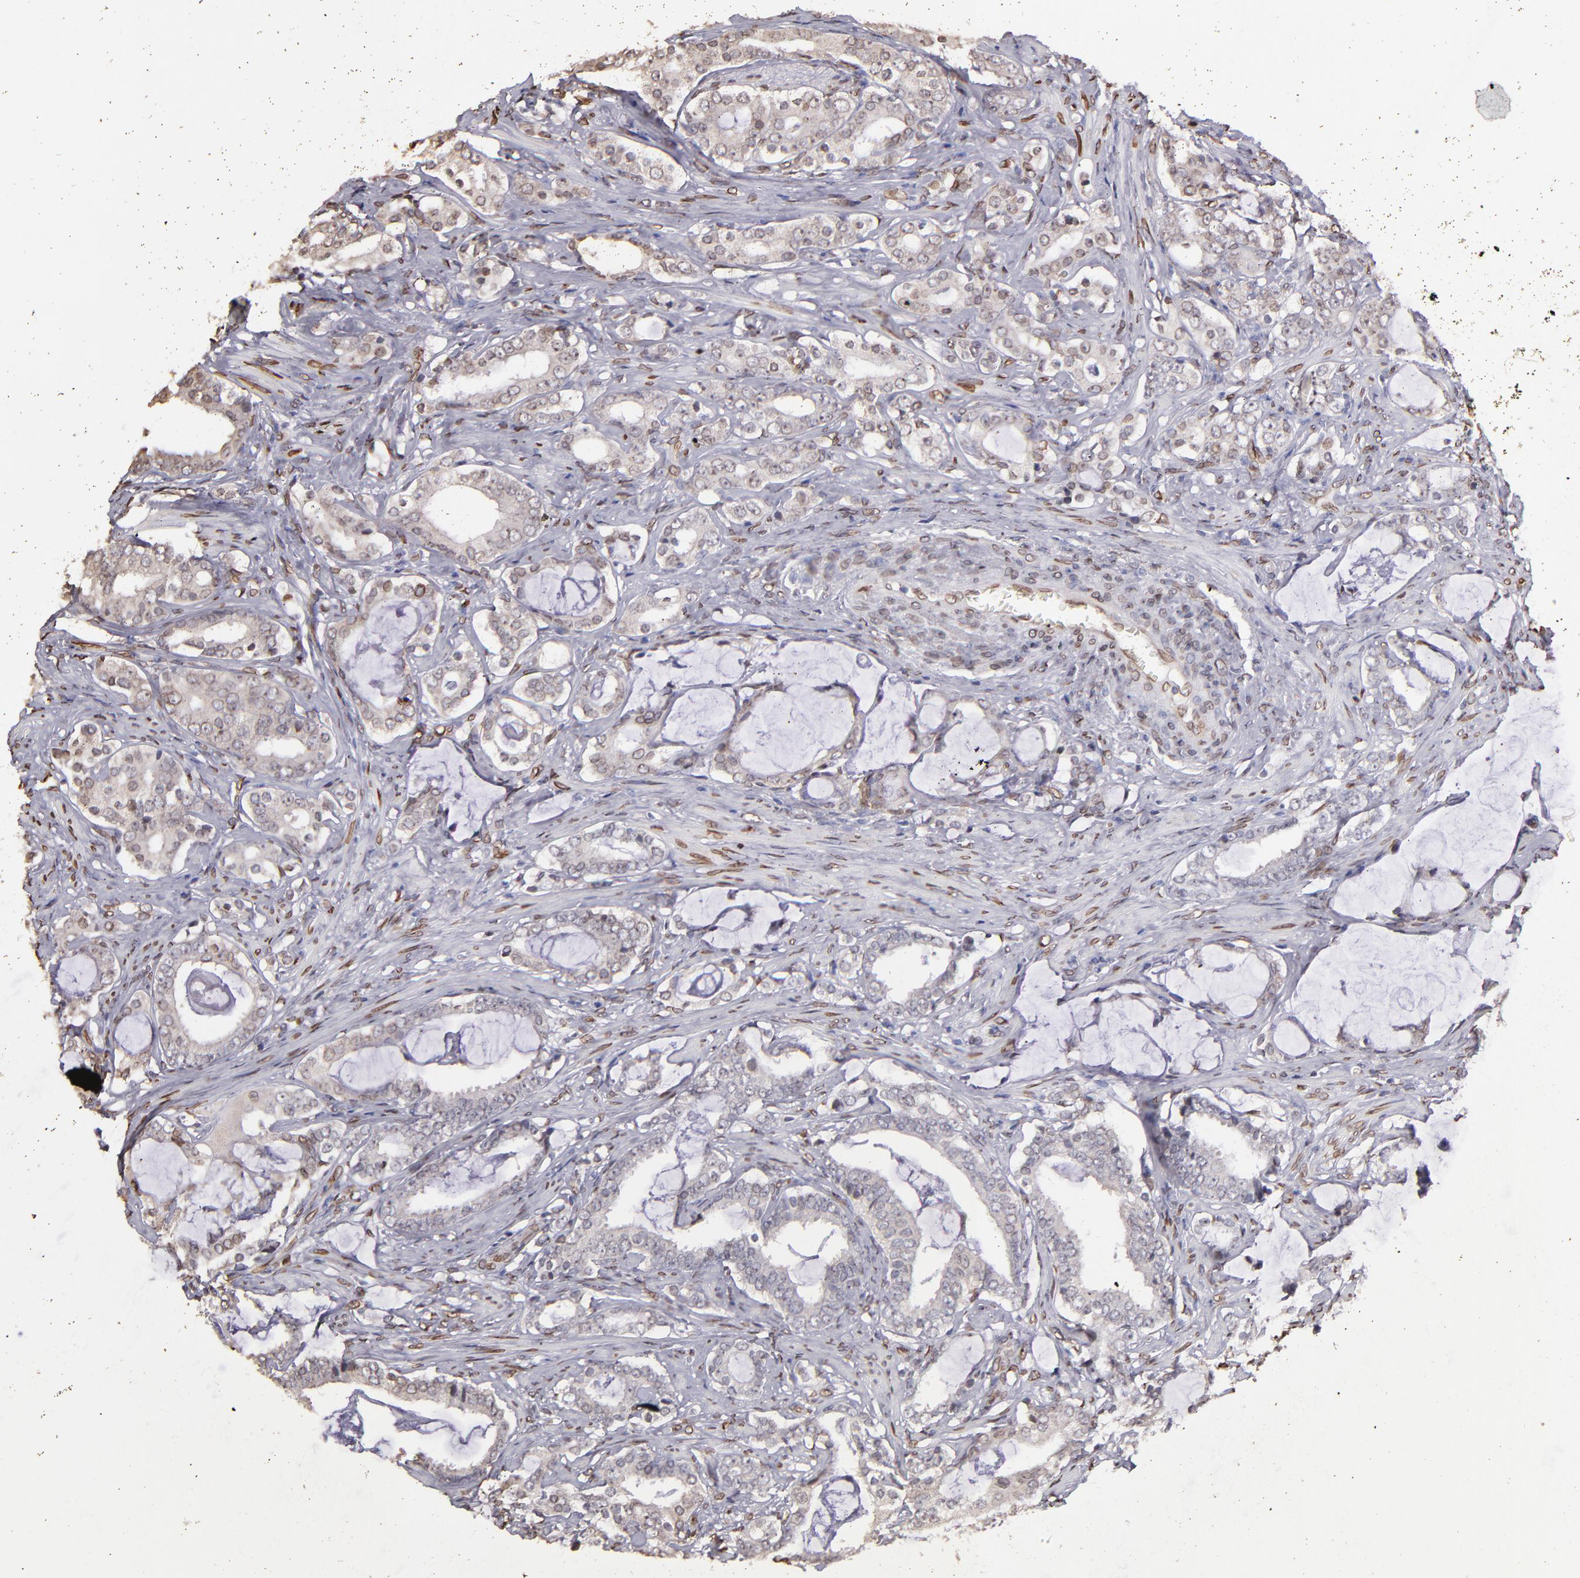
{"staining": {"intensity": "weak", "quantity": "<25%", "location": "cytoplasmic/membranous,nuclear"}, "tissue": "prostate cancer", "cell_type": "Tumor cells", "image_type": "cancer", "snomed": [{"axis": "morphology", "description": "Adenocarcinoma, Low grade"}, {"axis": "topography", "description": "Prostate"}], "caption": "IHC of prostate low-grade adenocarcinoma displays no expression in tumor cells.", "gene": "PUM3", "patient": {"sex": "male", "age": 59}}